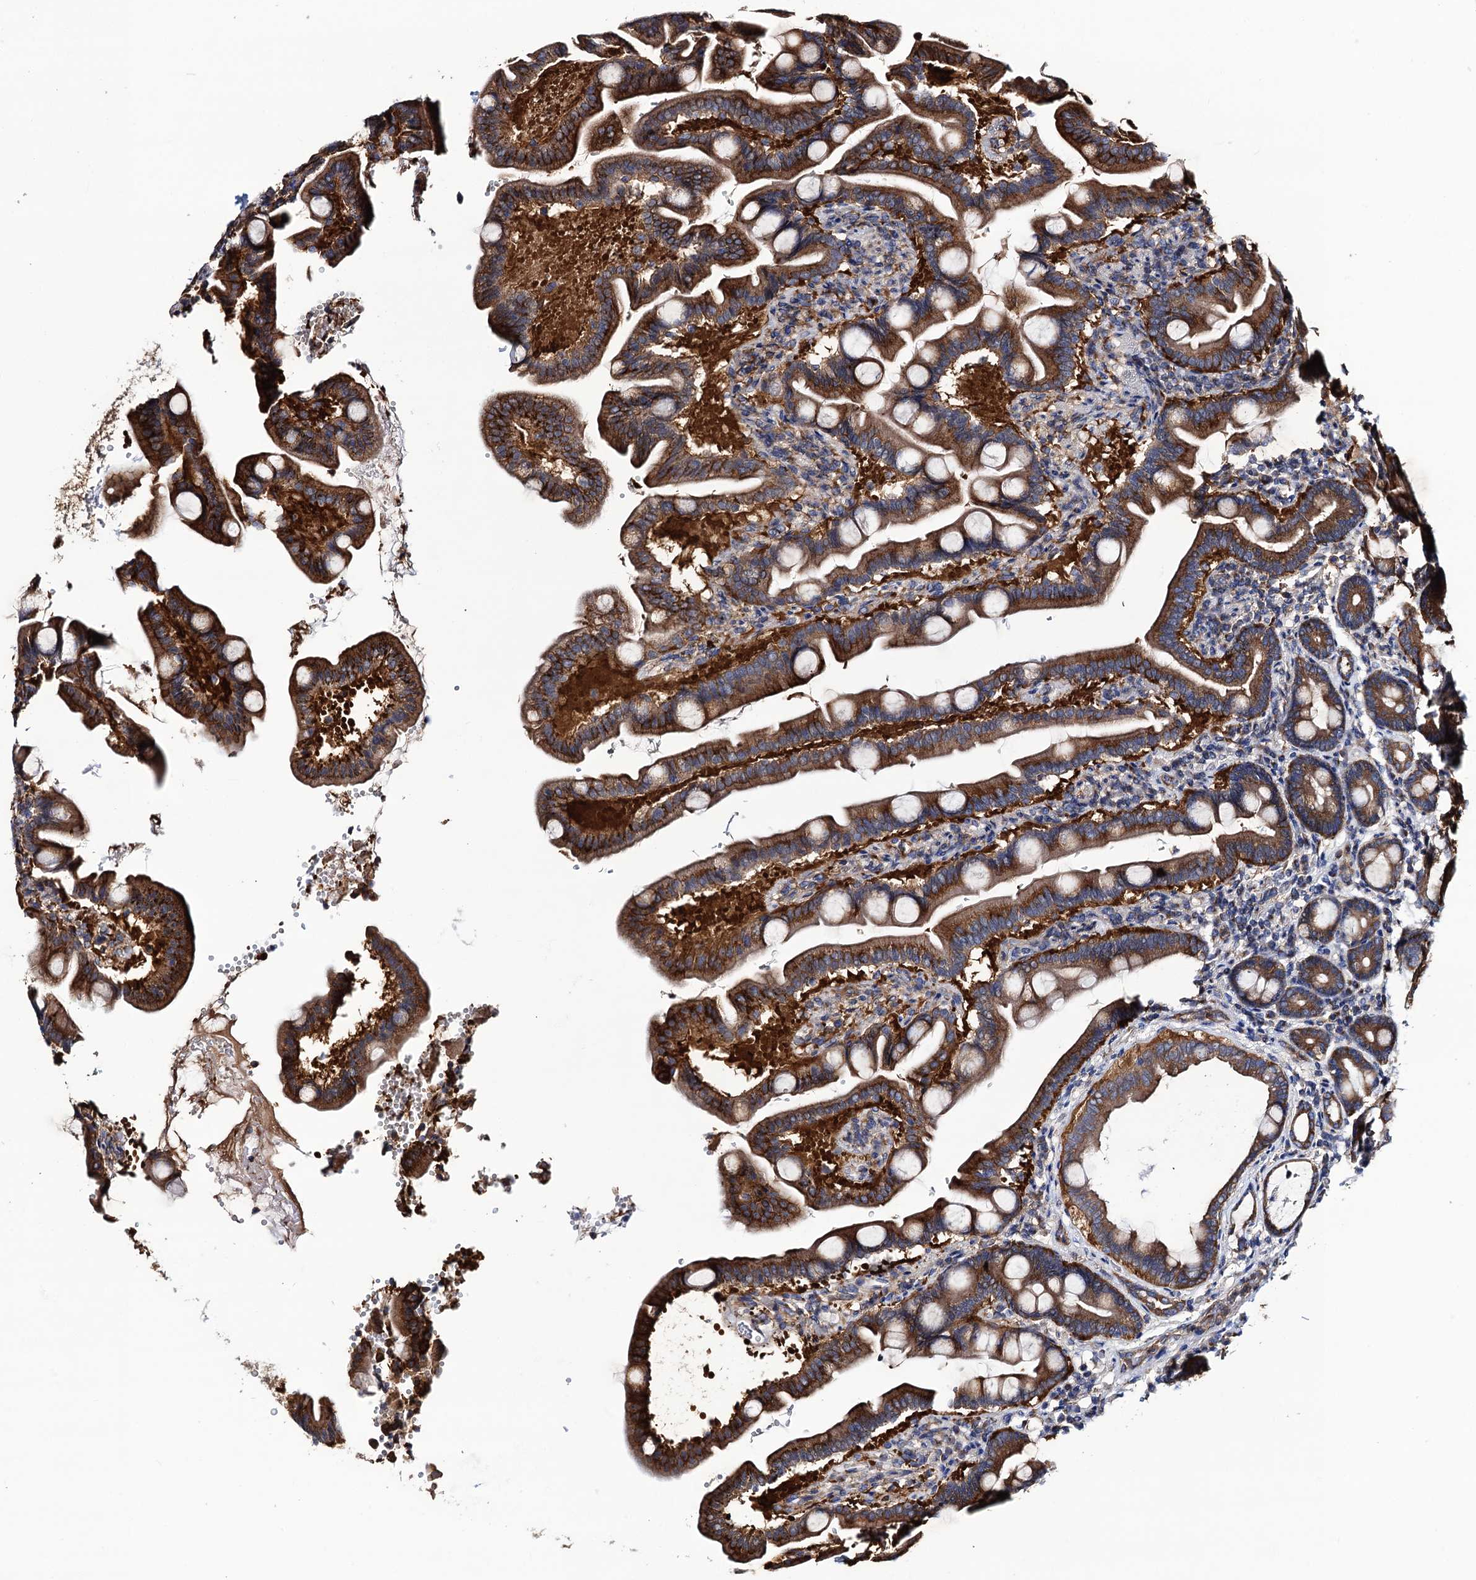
{"staining": {"intensity": "moderate", "quantity": ">75%", "location": "cytoplasmic/membranous"}, "tissue": "duodenum", "cell_type": "Glandular cells", "image_type": "normal", "snomed": [{"axis": "morphology", "description": "Normal tissue, NOS"}, {"axis": "topography", "description": "Duodenum"}], "caption": "IHC of normal duodenum displays medium levels of moderate cytoplasmic/membranous staining in approximately >75% of glandular cells. (brown staining indicates protein expression, while blue staining denotes nuclei).", "gene": "DYDC1", "patient": {"sex": "male", "age": 54}}